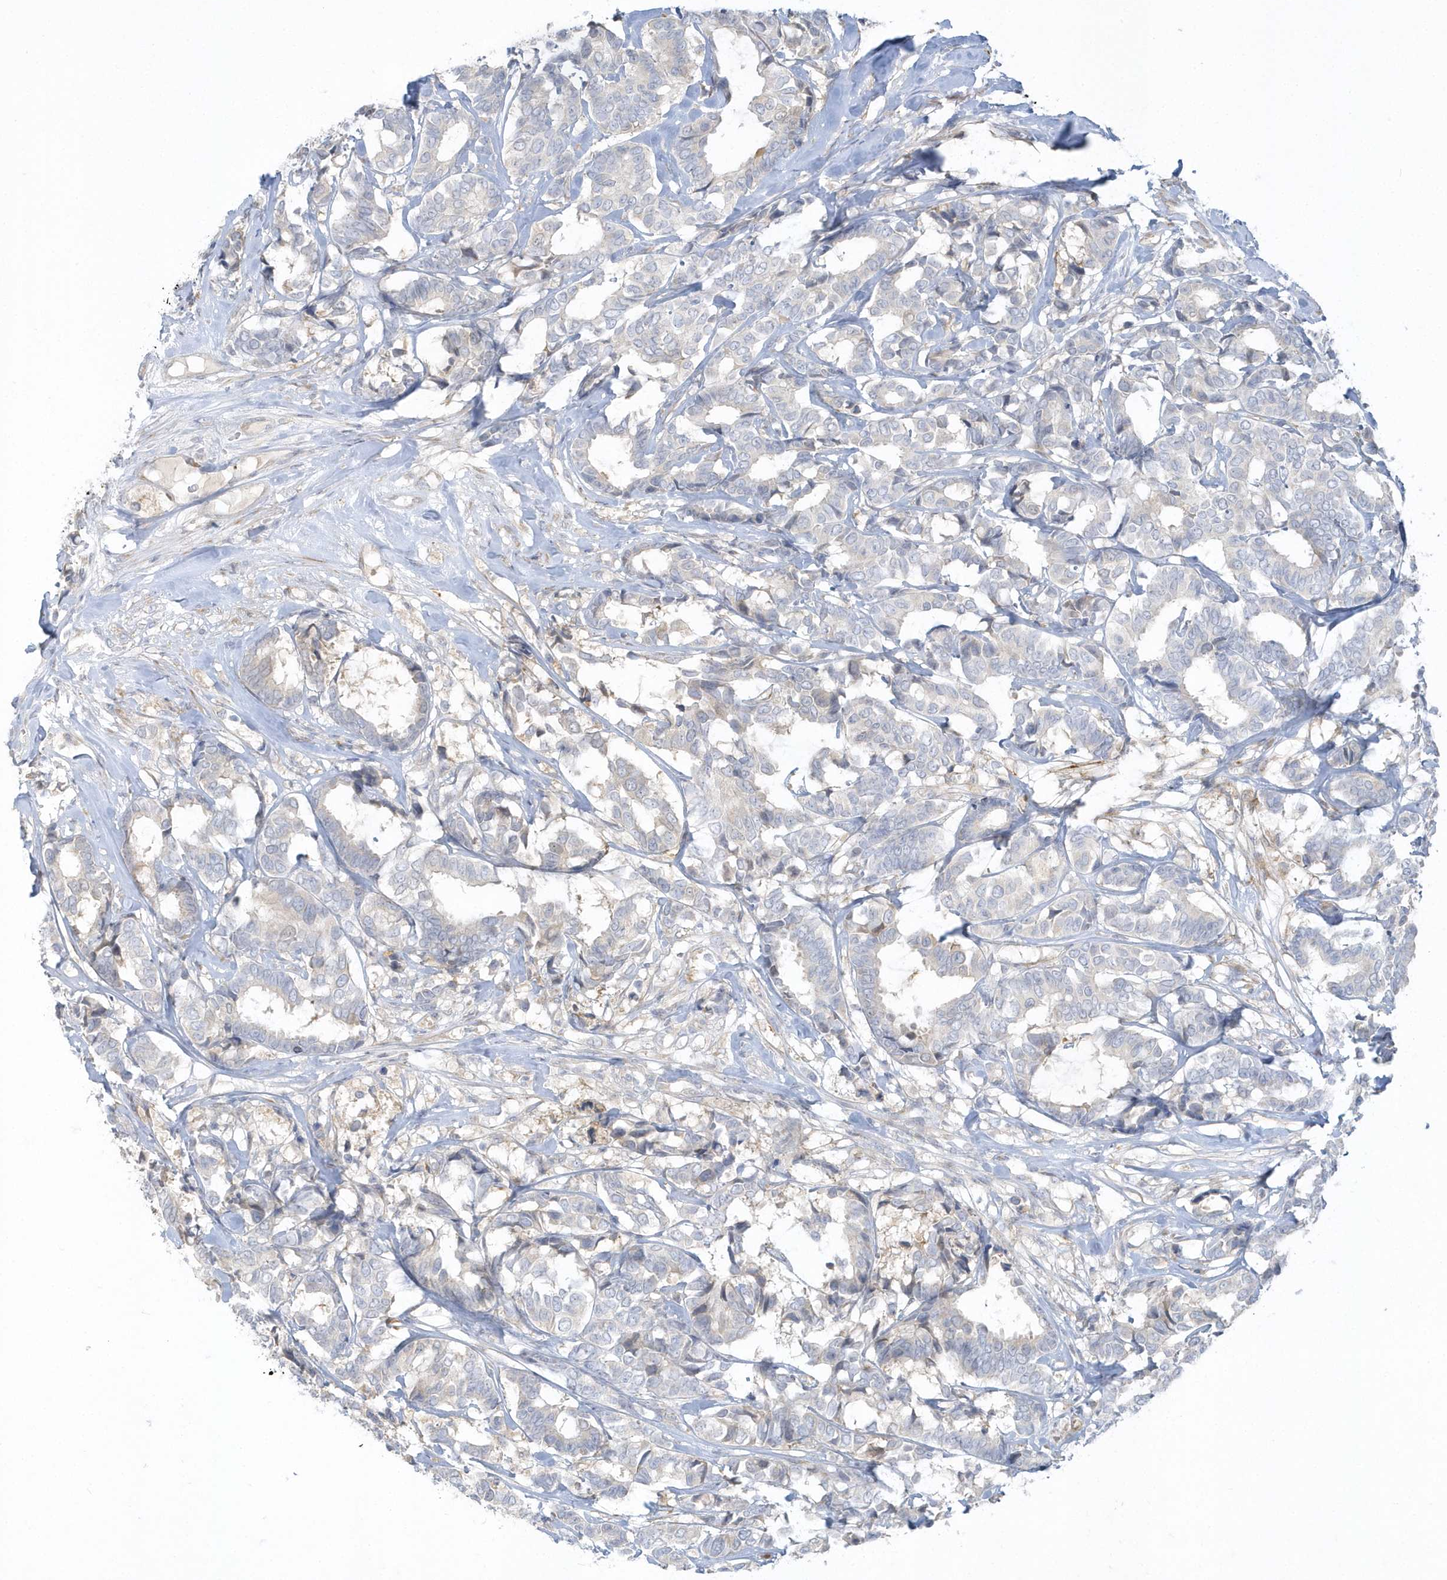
{"staining": {"intensity": "negative", "quantity": "none", "location": "none"}, "tissue": "breast cancer", "cell_type": "Tumor cells", "image_type": "cancer", "snomed": [{"axis": "morphology", "description": "Duct carcinoma"}, {"axis": "topography", "description": "Breast"}], "caption": "Breast cancer (intraductal carcinoma) stained for a protein using IHC exhibits no staining tumor cells.", "gene": "THADA", "patient": {"sex": "female", "age": 87}}